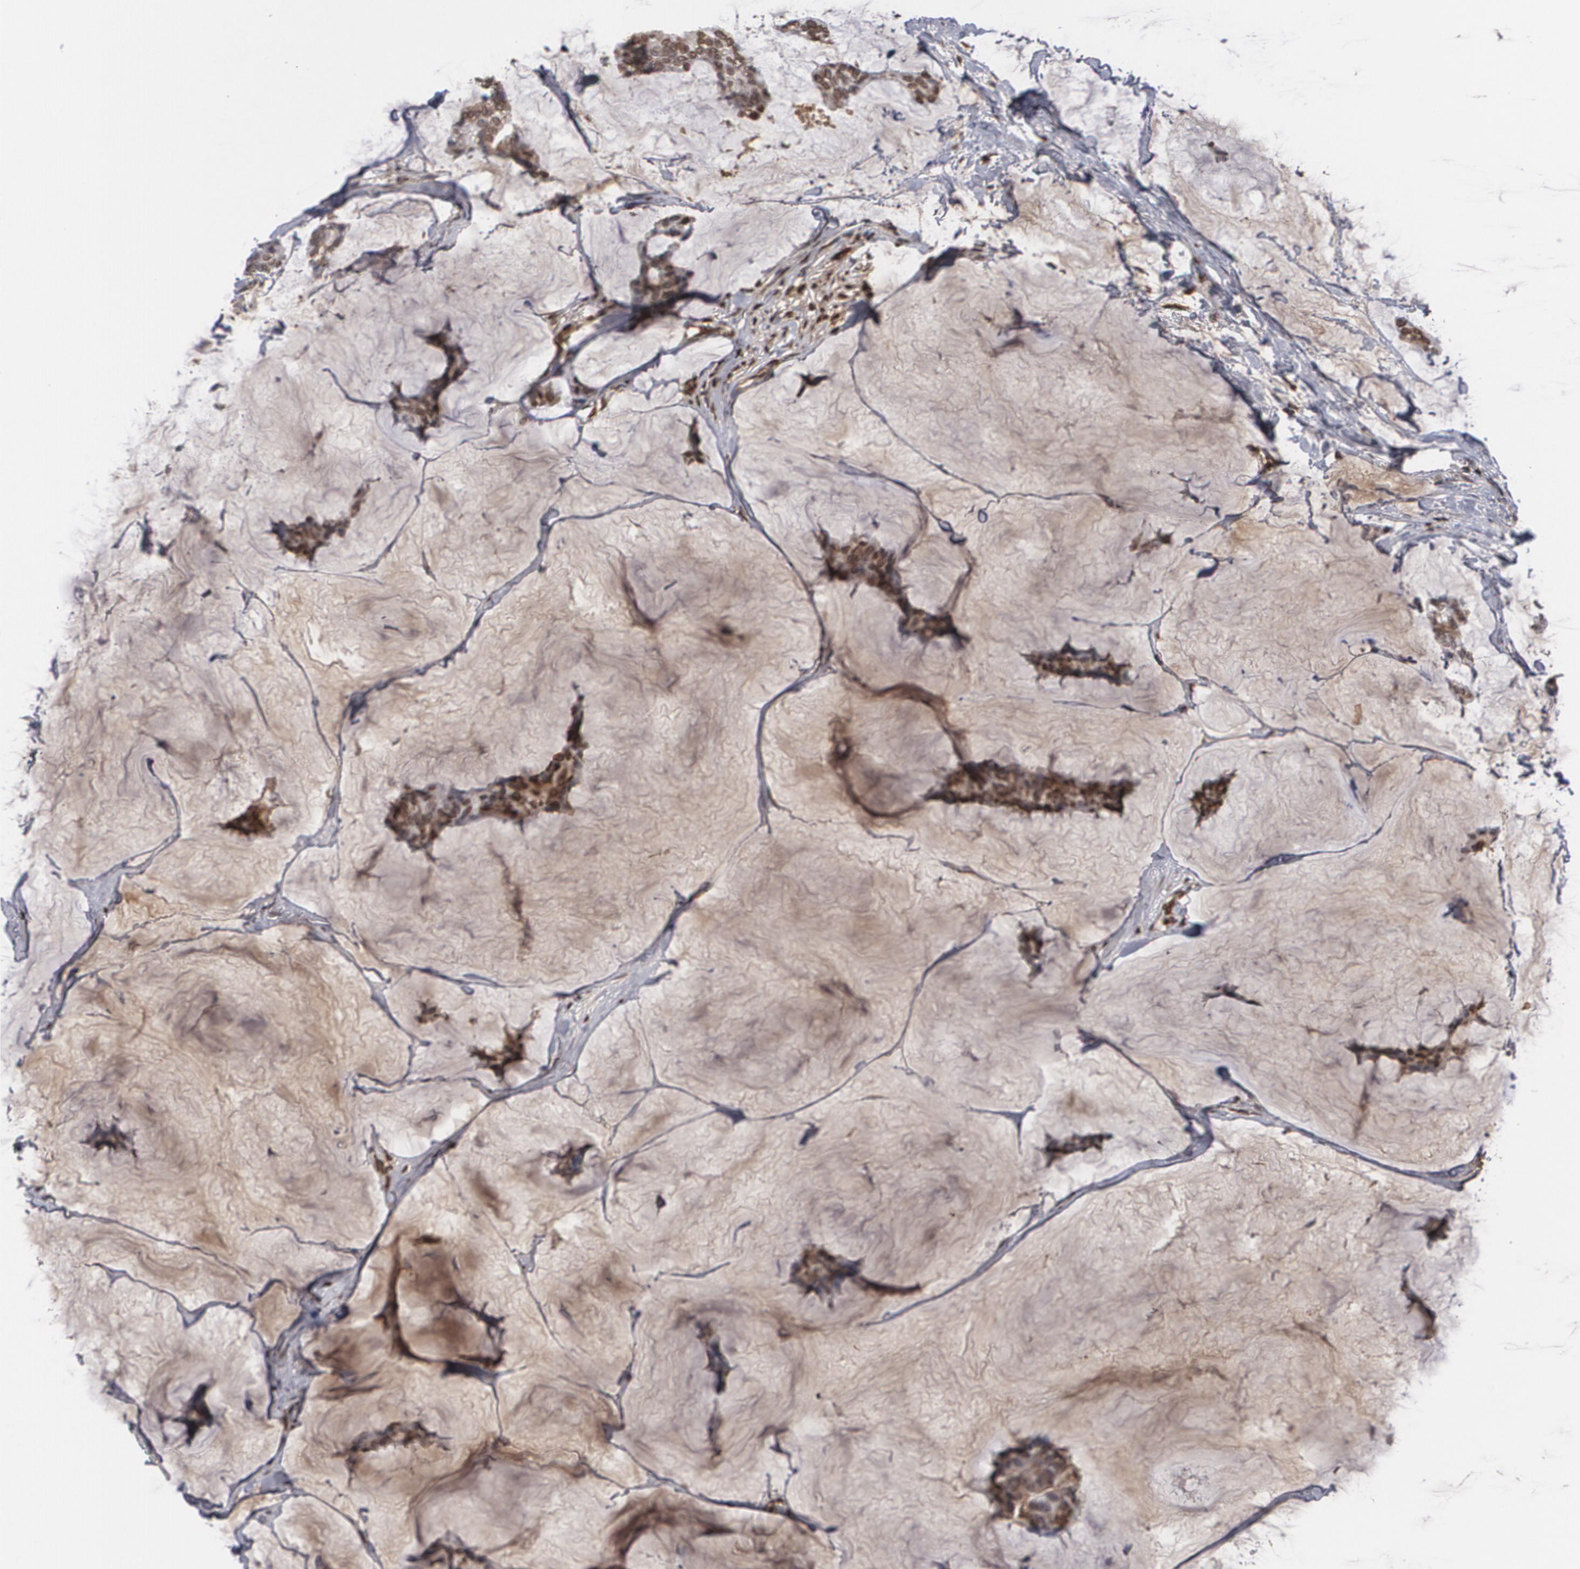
{"staining": {"intensity": "weak", "quantity": "25%-75%", "location": "cytoplasmic/membranous"}, "tissue": "breast cancer", "cell_type": "Tumor cells", "image_type": "cancer", "snomed": [{"axis": "morphology", "description": "Duct carcinoma"}, {"axis": "topography", "description": "Breast"}], "caption": "Breast intraductal carcinoma stained with DAB immunohistochemistry exhibits low levels of weak cytoplasmic/membranous positivity in approximately 25%-75% of tumor cells. (brown staining indicates protein expression, while blue staining denotes nuclei).", "gene": "LRG1", "patient": {"sex": "female", "age": 93}}